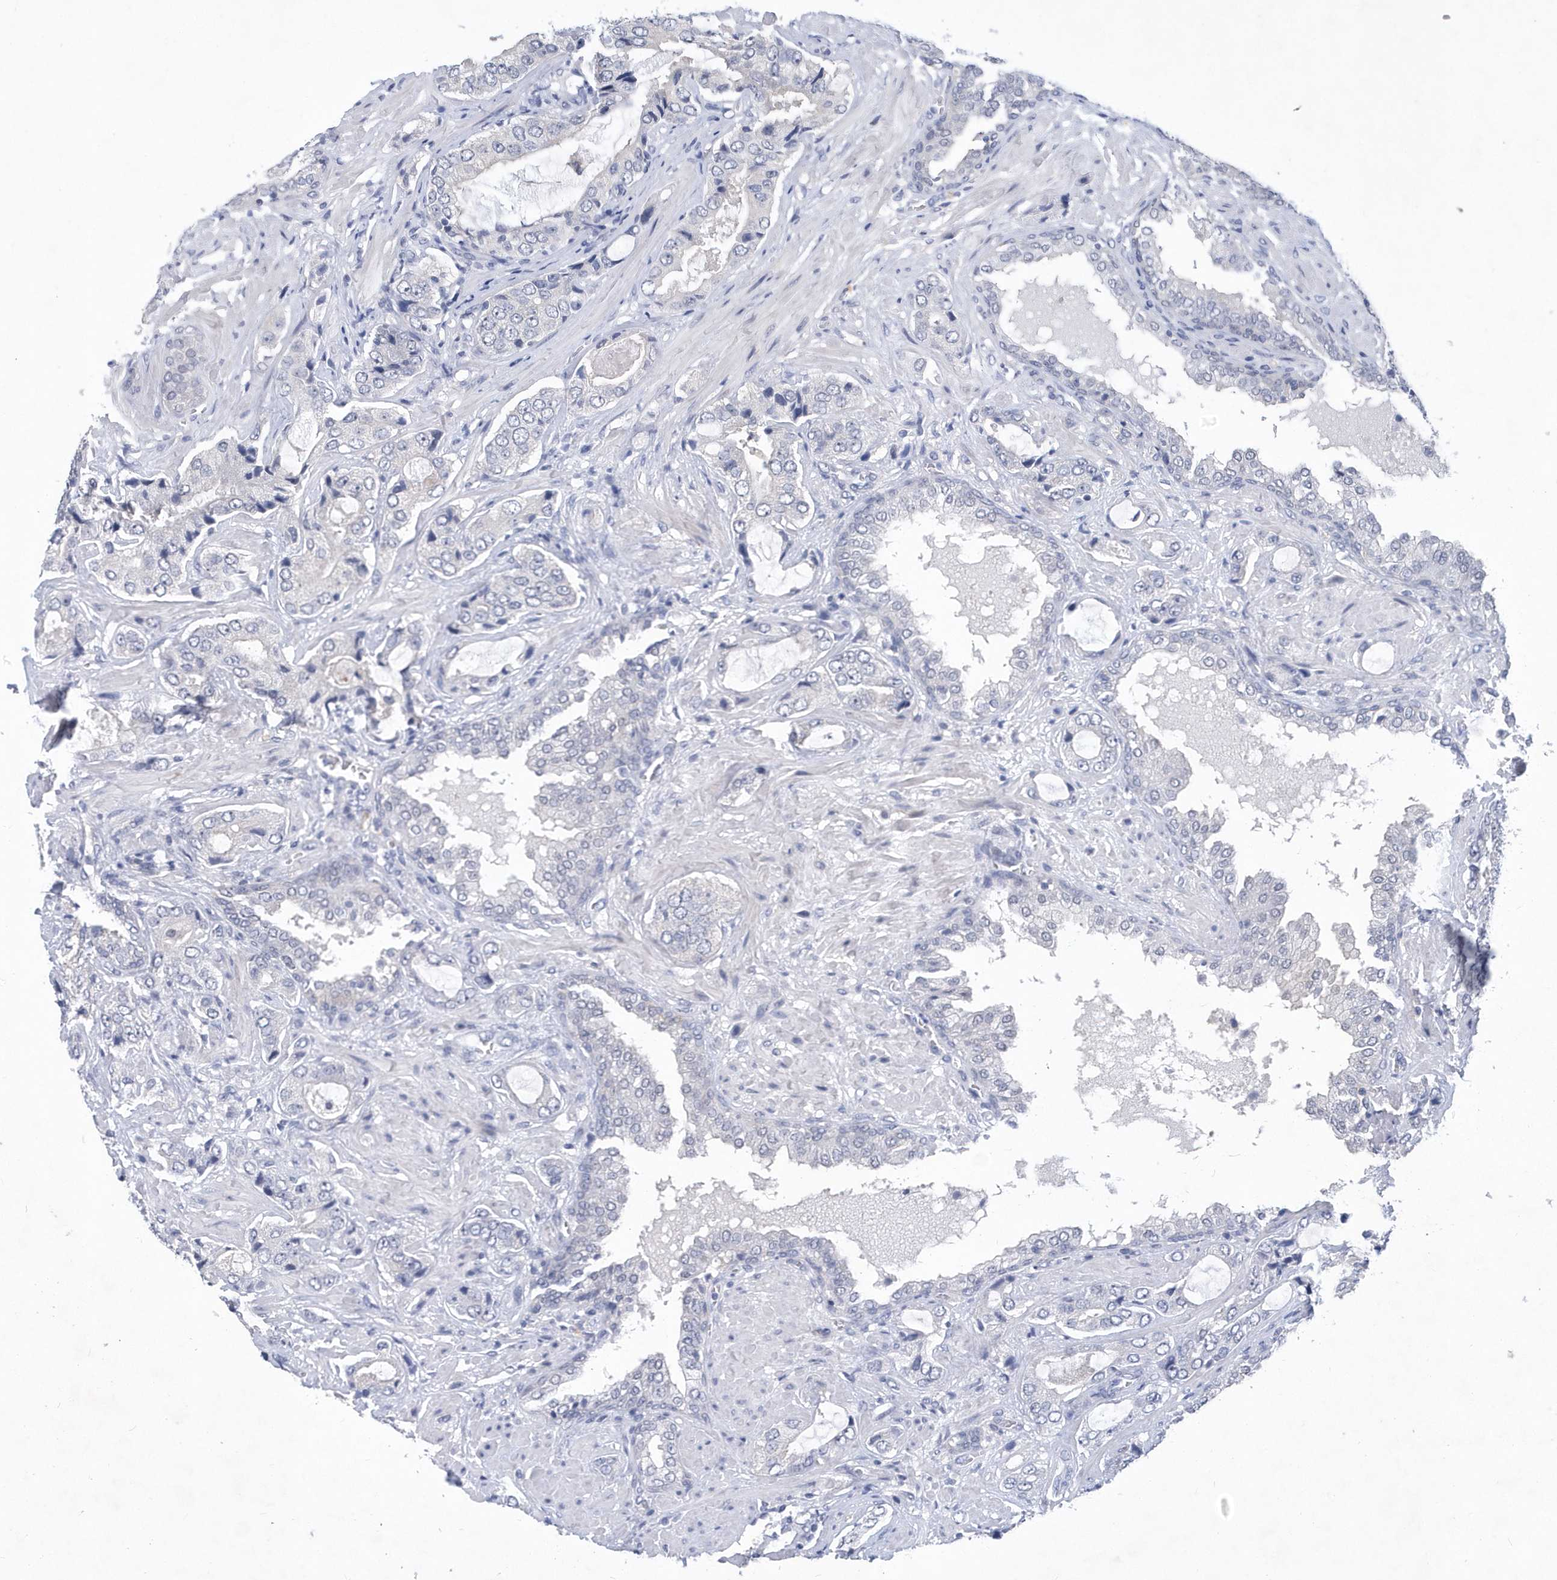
{"staining": {"intensity": "negative", "quantity": "none", "location": "none"}, "tissue": "prostate cancer", "cell_type": "Tumor cells", "image_type": "cancer", "snomed": [{"axis": "morphology", "description": "Normal tissue, NOS"}, {"axis": "morphology", "description": "Adenocarcinoma, High grade"}, {"axis": "topography", "description": "Prostate"}, {"axis": "topography", "description": "Peripheral nerve tissue"}], "caption": "IHC image of neoplastic tissue: adenocarcinoma (high-grade) (prostate) stained with DAB (3,3'-diaminobenzidine) exhibits no significant protein positivity in tumor cells.", "gene": "SRGAP3", "patient": {"sex": "male", "age": 59}}